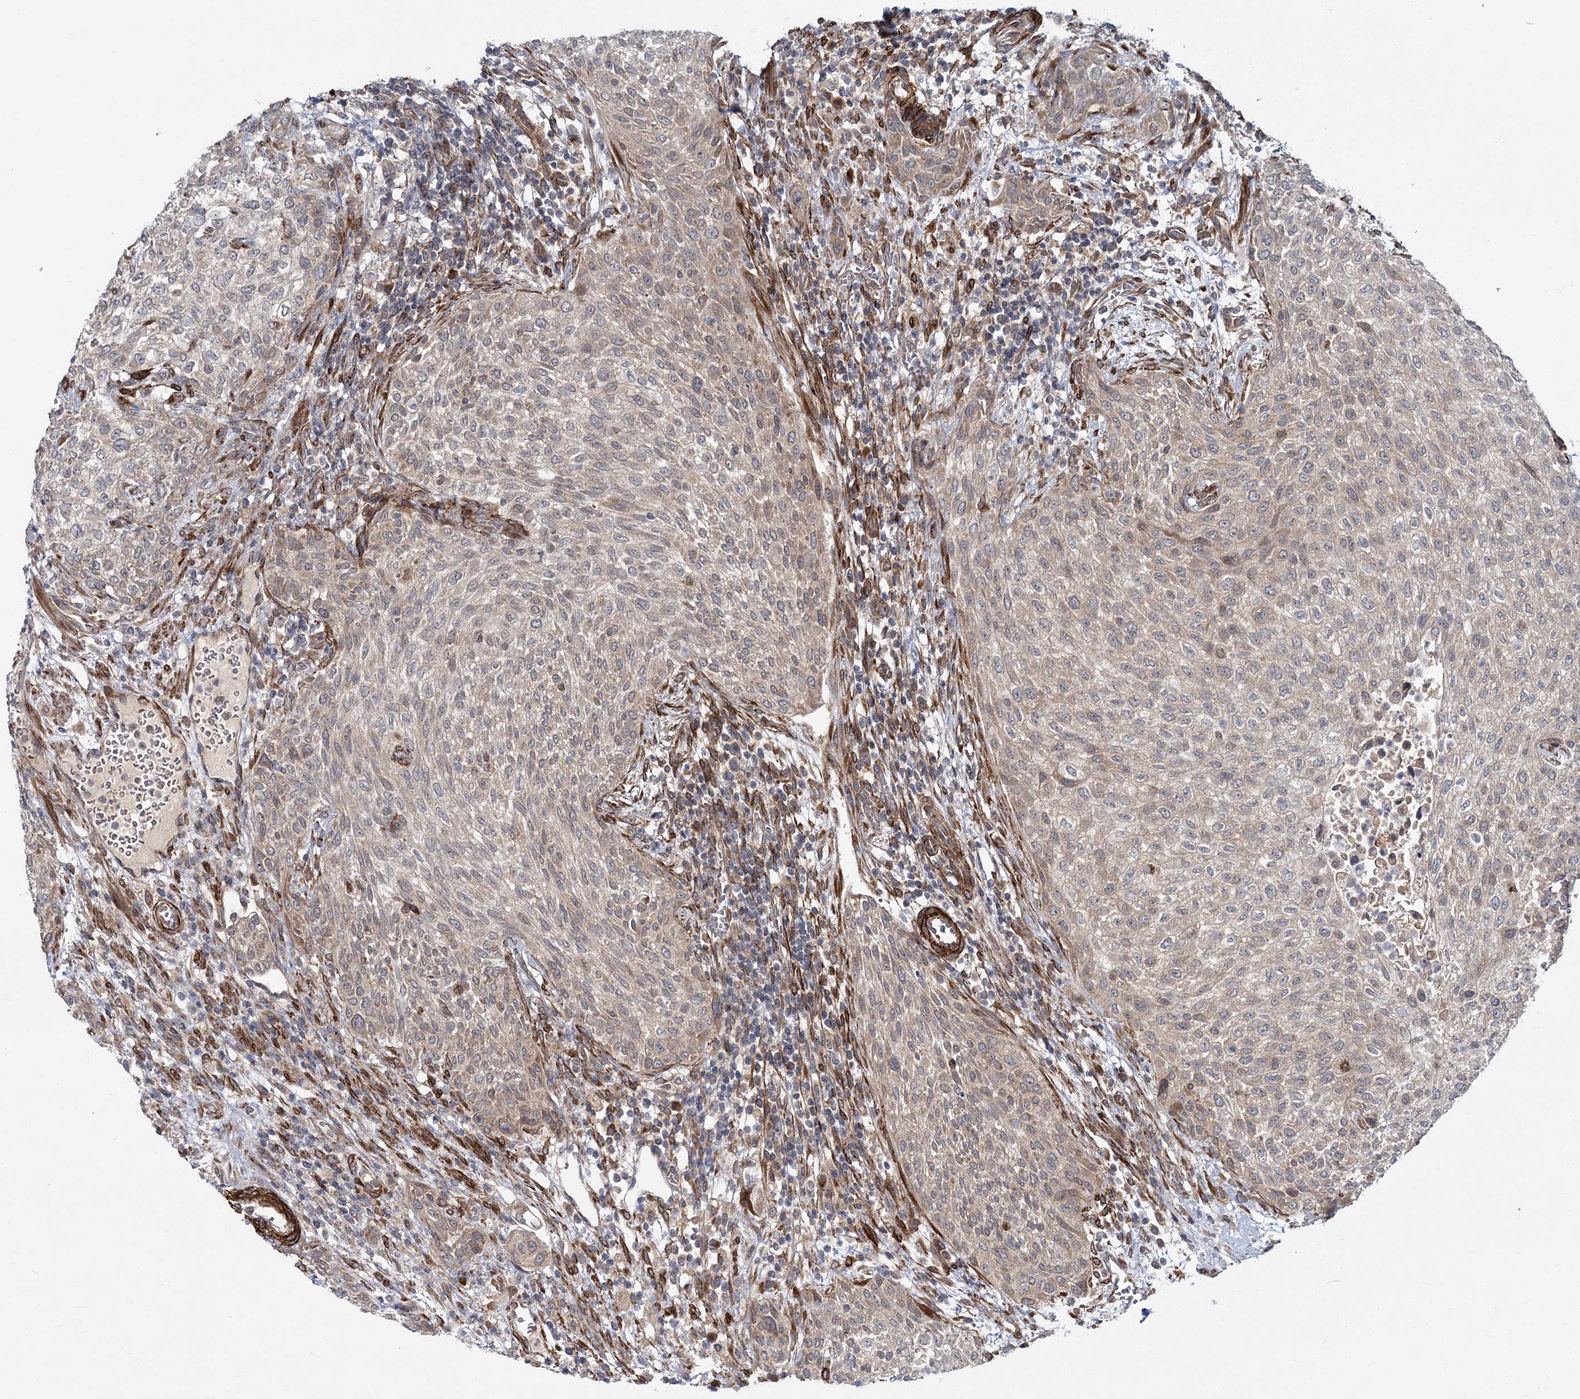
{"staining": {"intensity": "weak", "quantity": "<25%", "location": "cytoplasmic/membranous"}, "tissue": "urothelial cancer", "cell_type": "Tumor cells", "image_type": "cancer", "snomed": [{"axis": "morphology", "description": "Urothelial carcinoma, High grade"}, {"axis": "topography", "description": "Urinary bladder"}], "caption": "Tumor cells show no significant positivity in urothelial cancer.", "gene": "NBAS", "patient": {"sex": "male", "age": 35}}